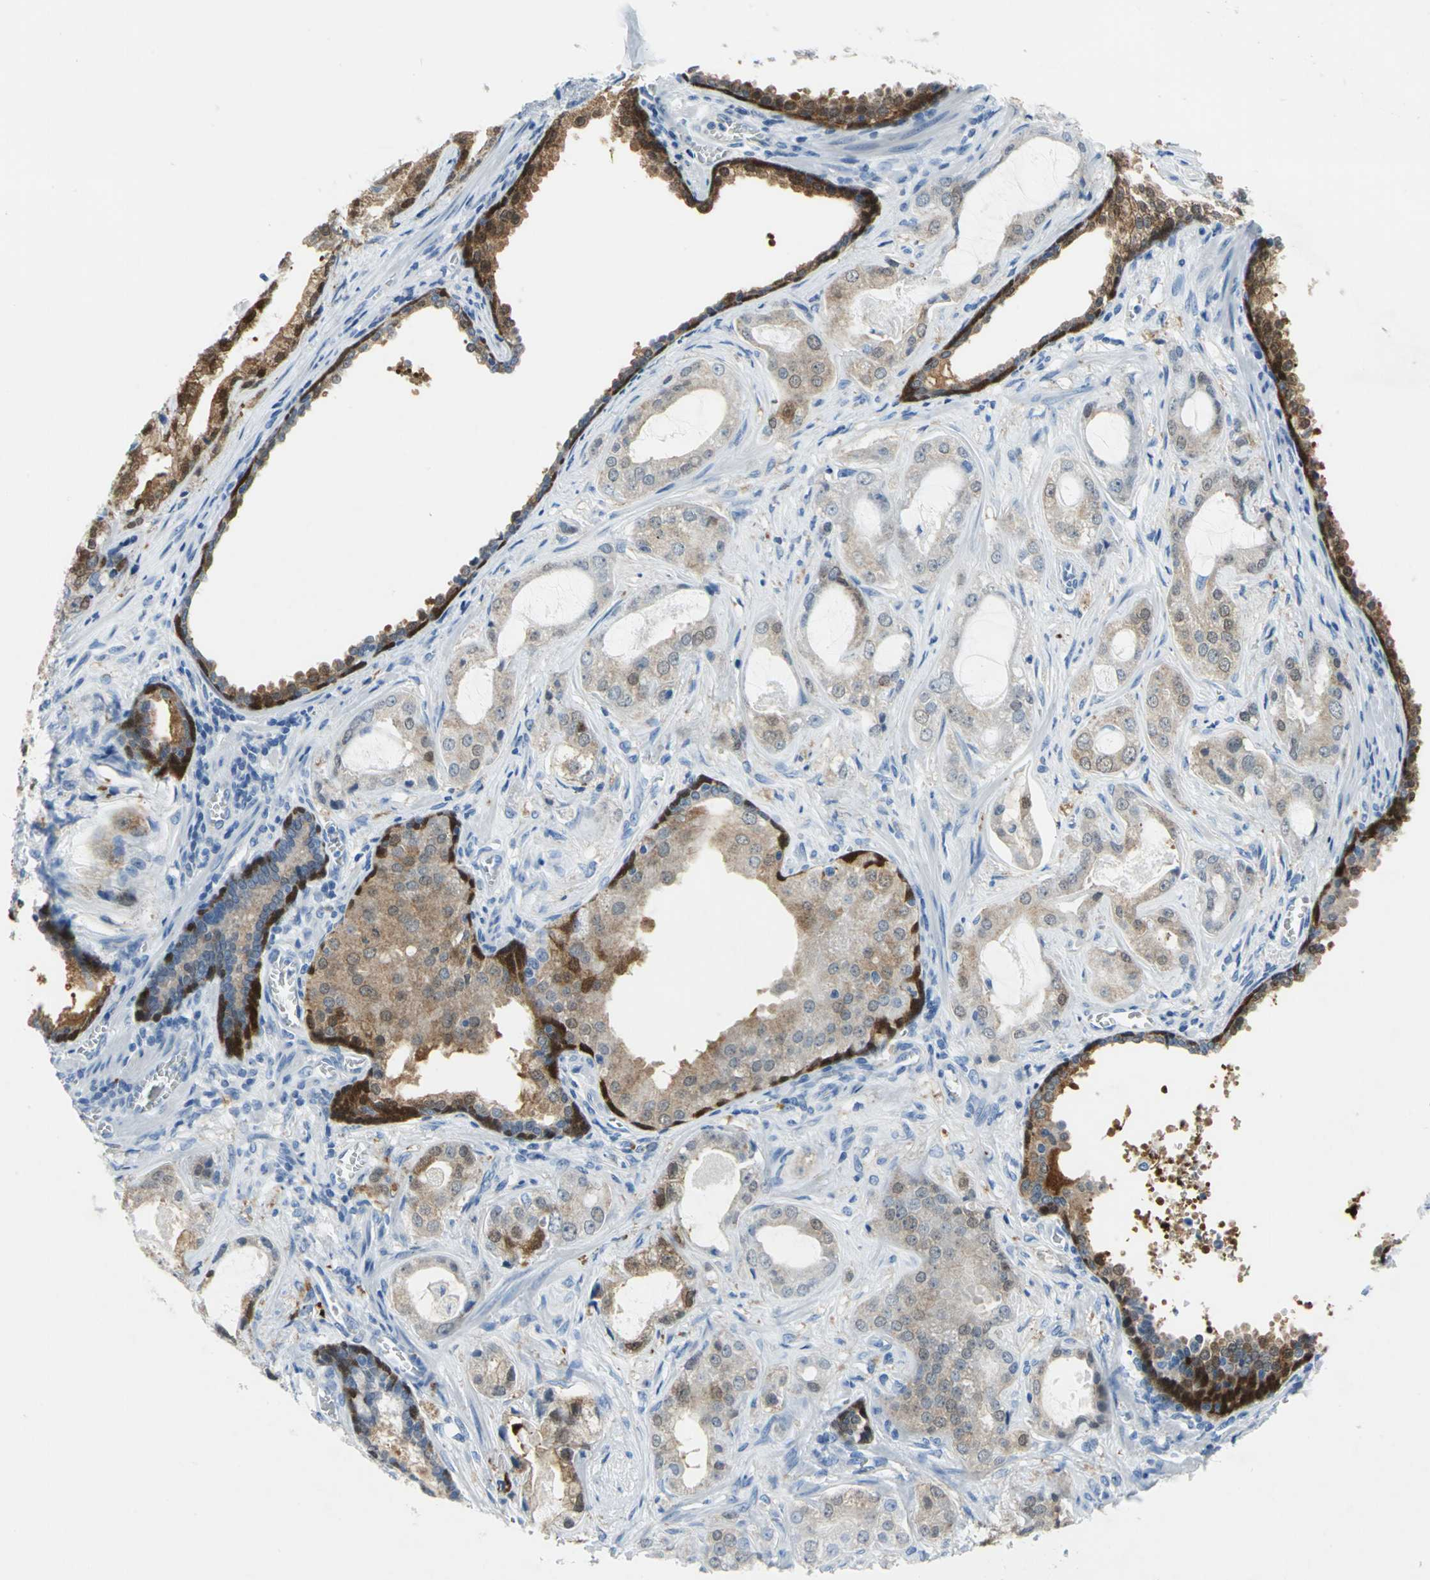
{"staining": {"intensity": "moderate", "quantity": "<25%", "location": "cytoplasmic/membranous"}, "tissue": "prostate cancer", "cell_type": "Tumor cells", "image_type": "cancer", "snomed": [{"axis": "morphology", "description": "Adenocarcinoma, Low grade"}, {"axis": "topography", "description": "Prostate"}], "caption": "Moderate cytoplasmic/membranous protein expression is seen in approximately <25% of tumor cells in low-grade adenocarcinoma (prostate).", "gene": "SFN", "patient": {"sex": "male", "age": 59}}